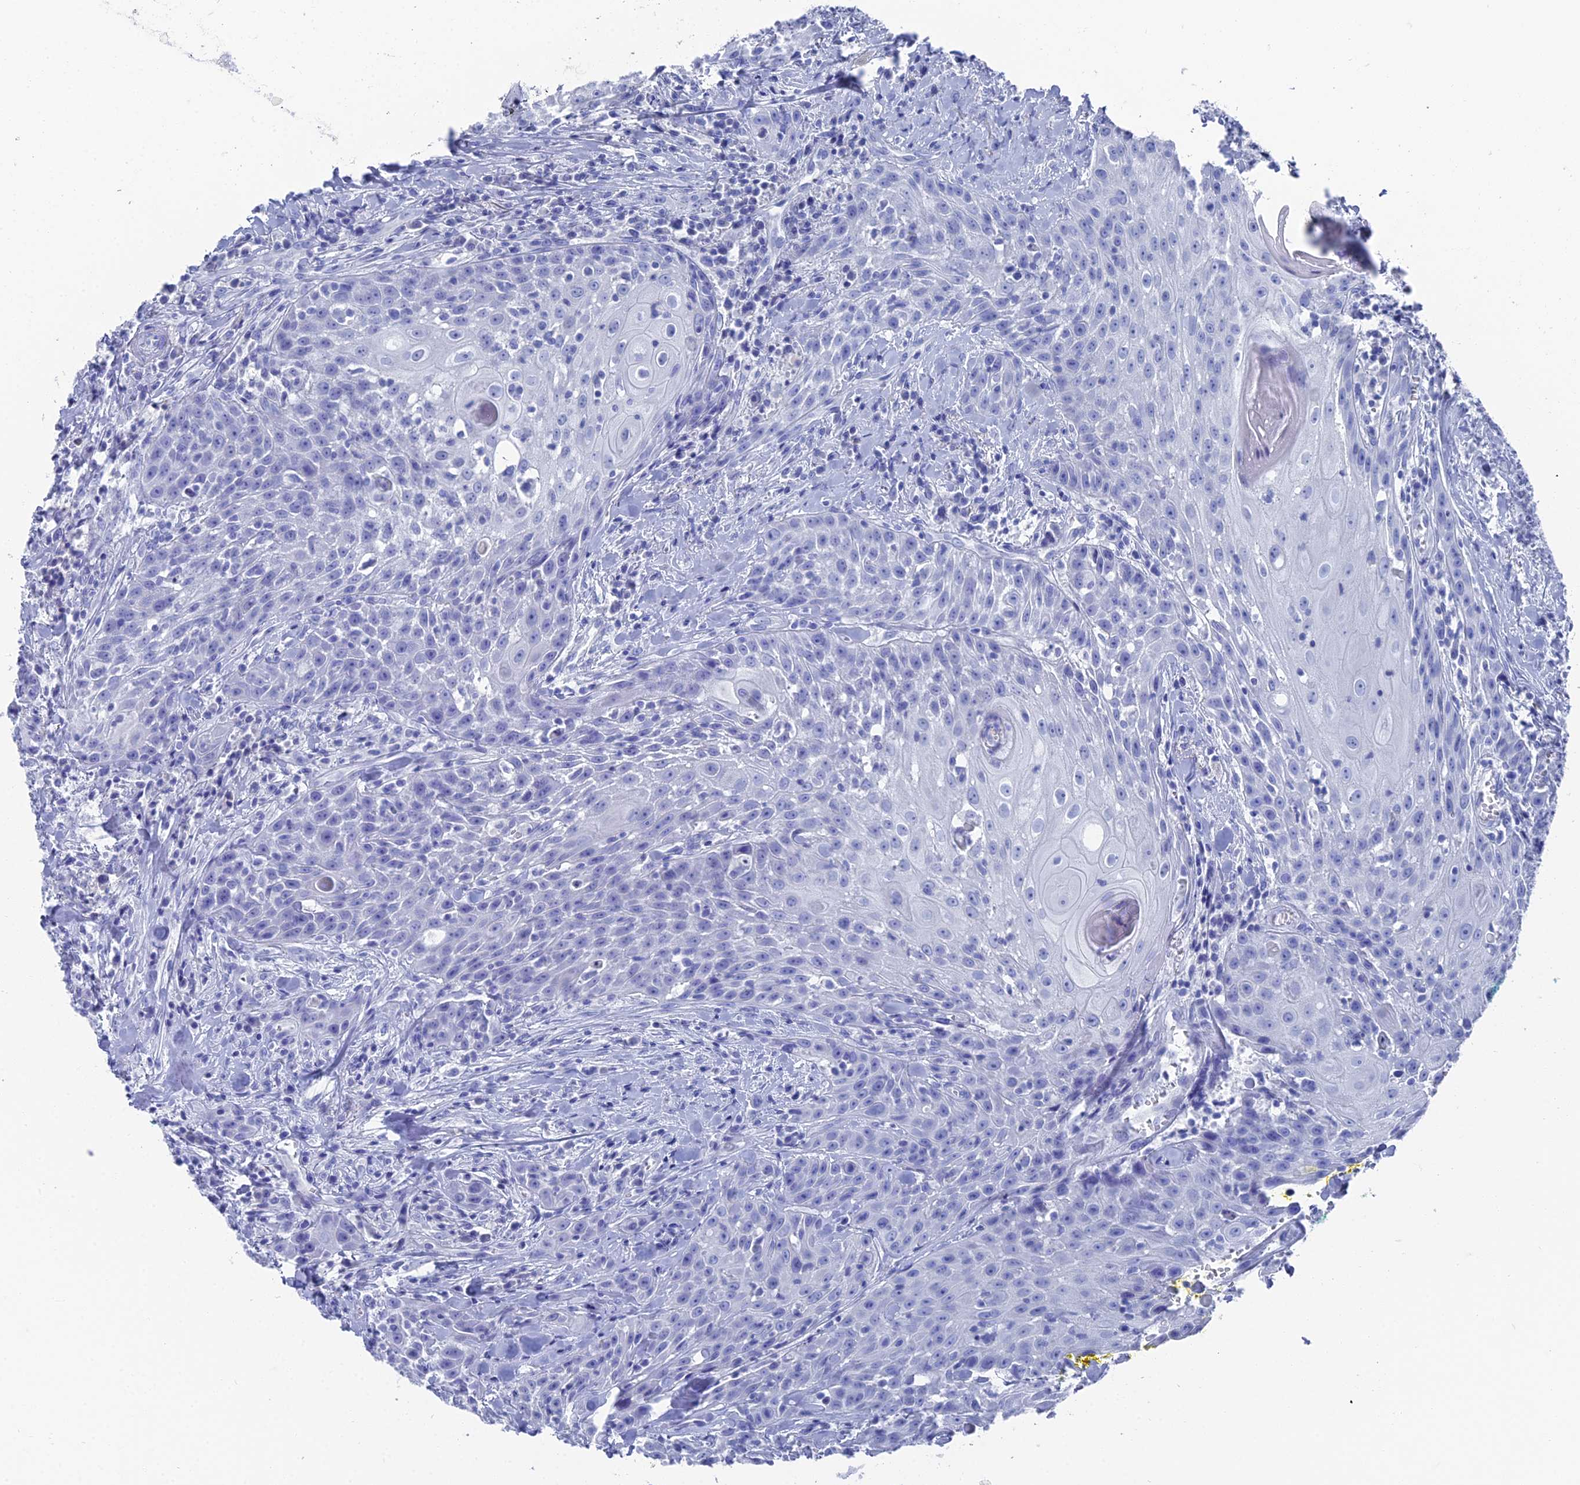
{"staining": {"intensity": "negative", "quantity": "none", "location": "none"}, "tissue": "head and neck cancer", "cell_type": "Tumor cells", "image_type": "cancer", "snomed": [{"axis": "morphology", "description": "Squamous cell carcinoma, NOS"}, {"axis": "topography", "description": "Oral tissue"}, {"axis": "topography", "description": "Head-Neck"}], "caption": "An IHC photomicrograph of squamous cell carcinoma (head and neck) is shown. There is no staining in tumor cells of squamous cell carcinoma (head and neck).", "gene": "ENPP3", "patient": {"sex": "female", "age": 82}}